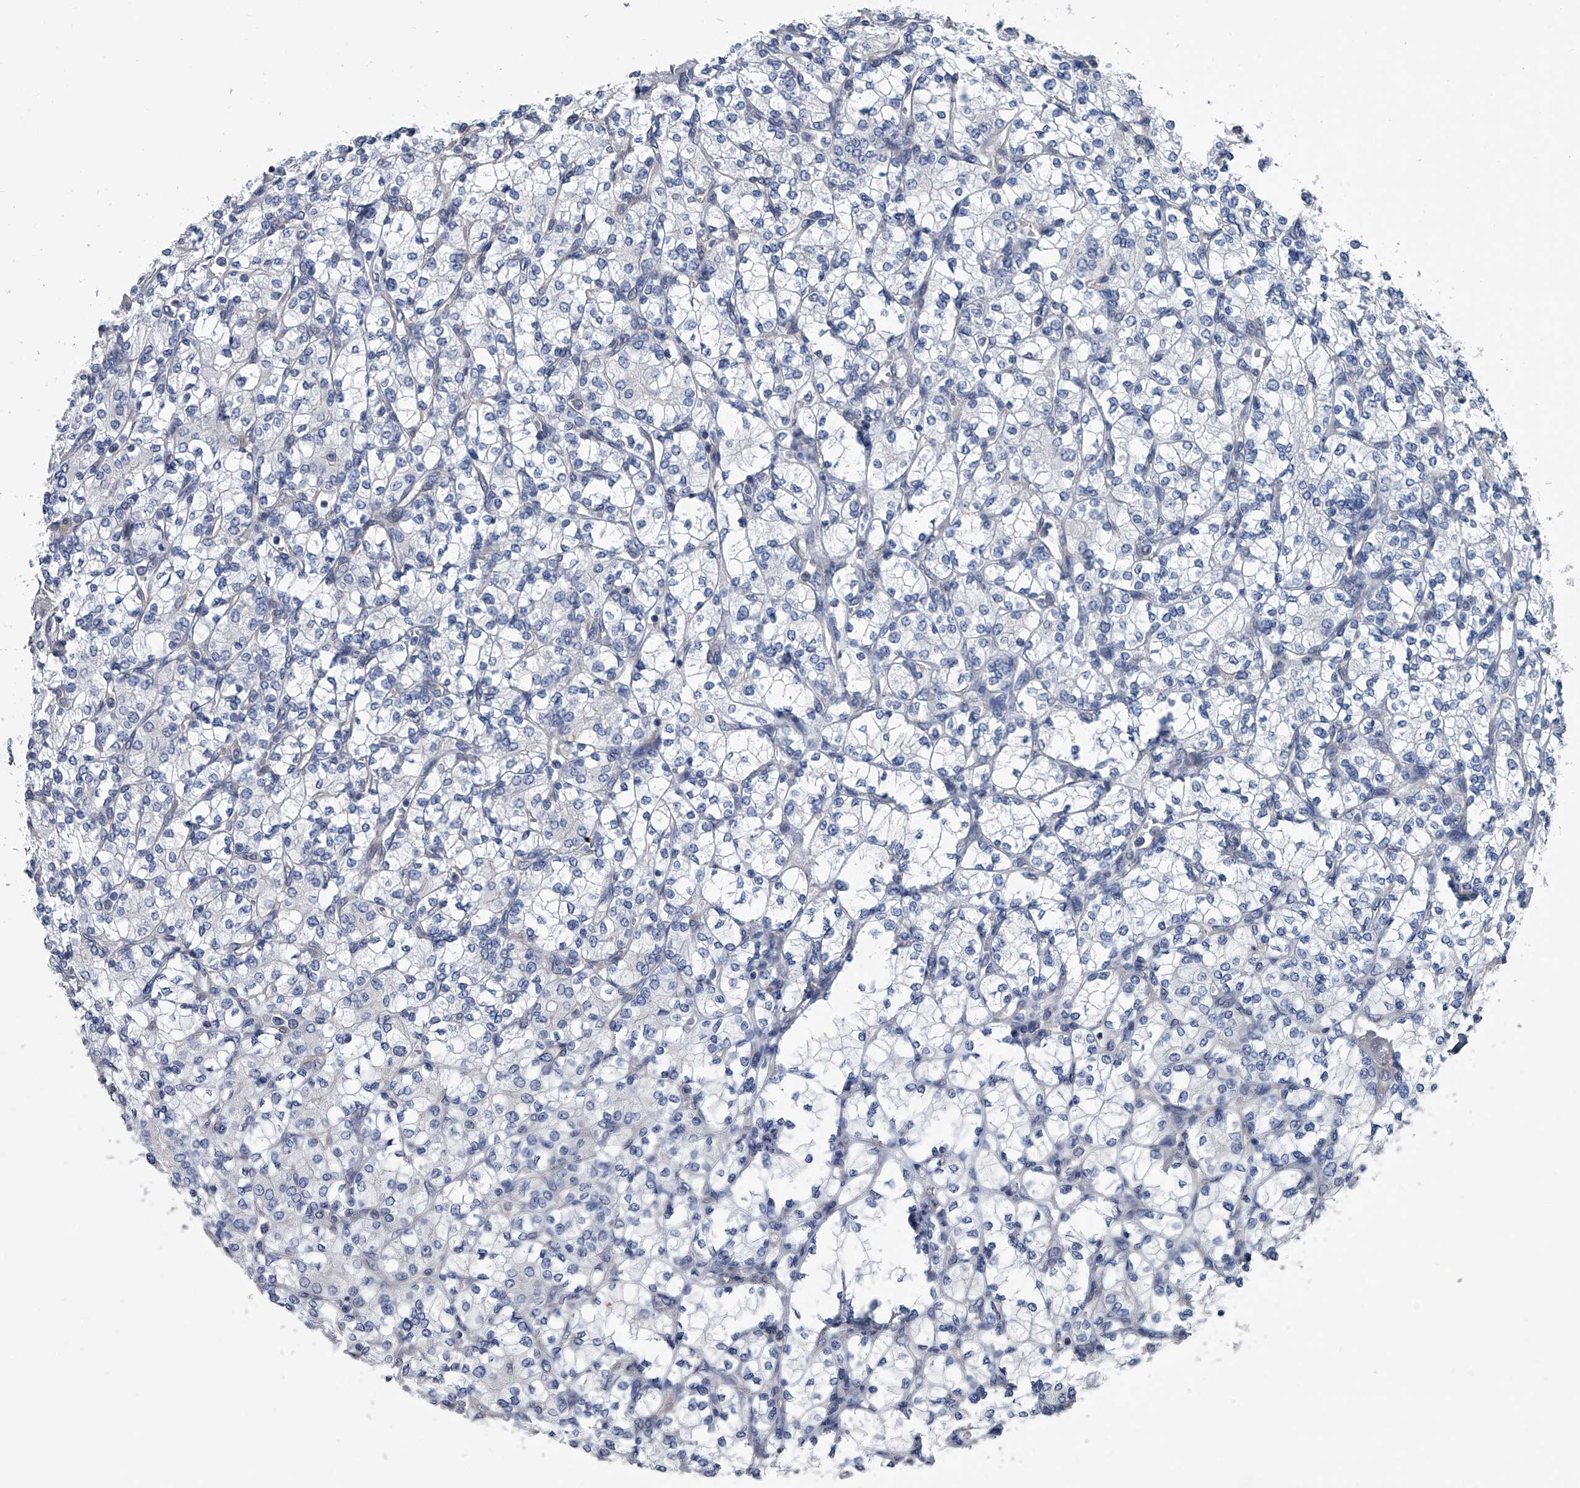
{"staining": {"intensity": "negative", "quantity": "none", "location": "none"}, "tissue": "renal cancer", "cell_type": "Tumor cells", "image_type": "cancer", "snomed": [{"axis": "morphology", "description": "Adenocarcinoma, NOS"}, {"axis": "topography", "description": "Kidney"}], "caption": "Immunohistochemistry (IHC) of human adenocarcinoma (renal) shows no positivity in tumor cells.", "gene": "PPP2R5D", "patient": {"sex": "male", "age": 77}}